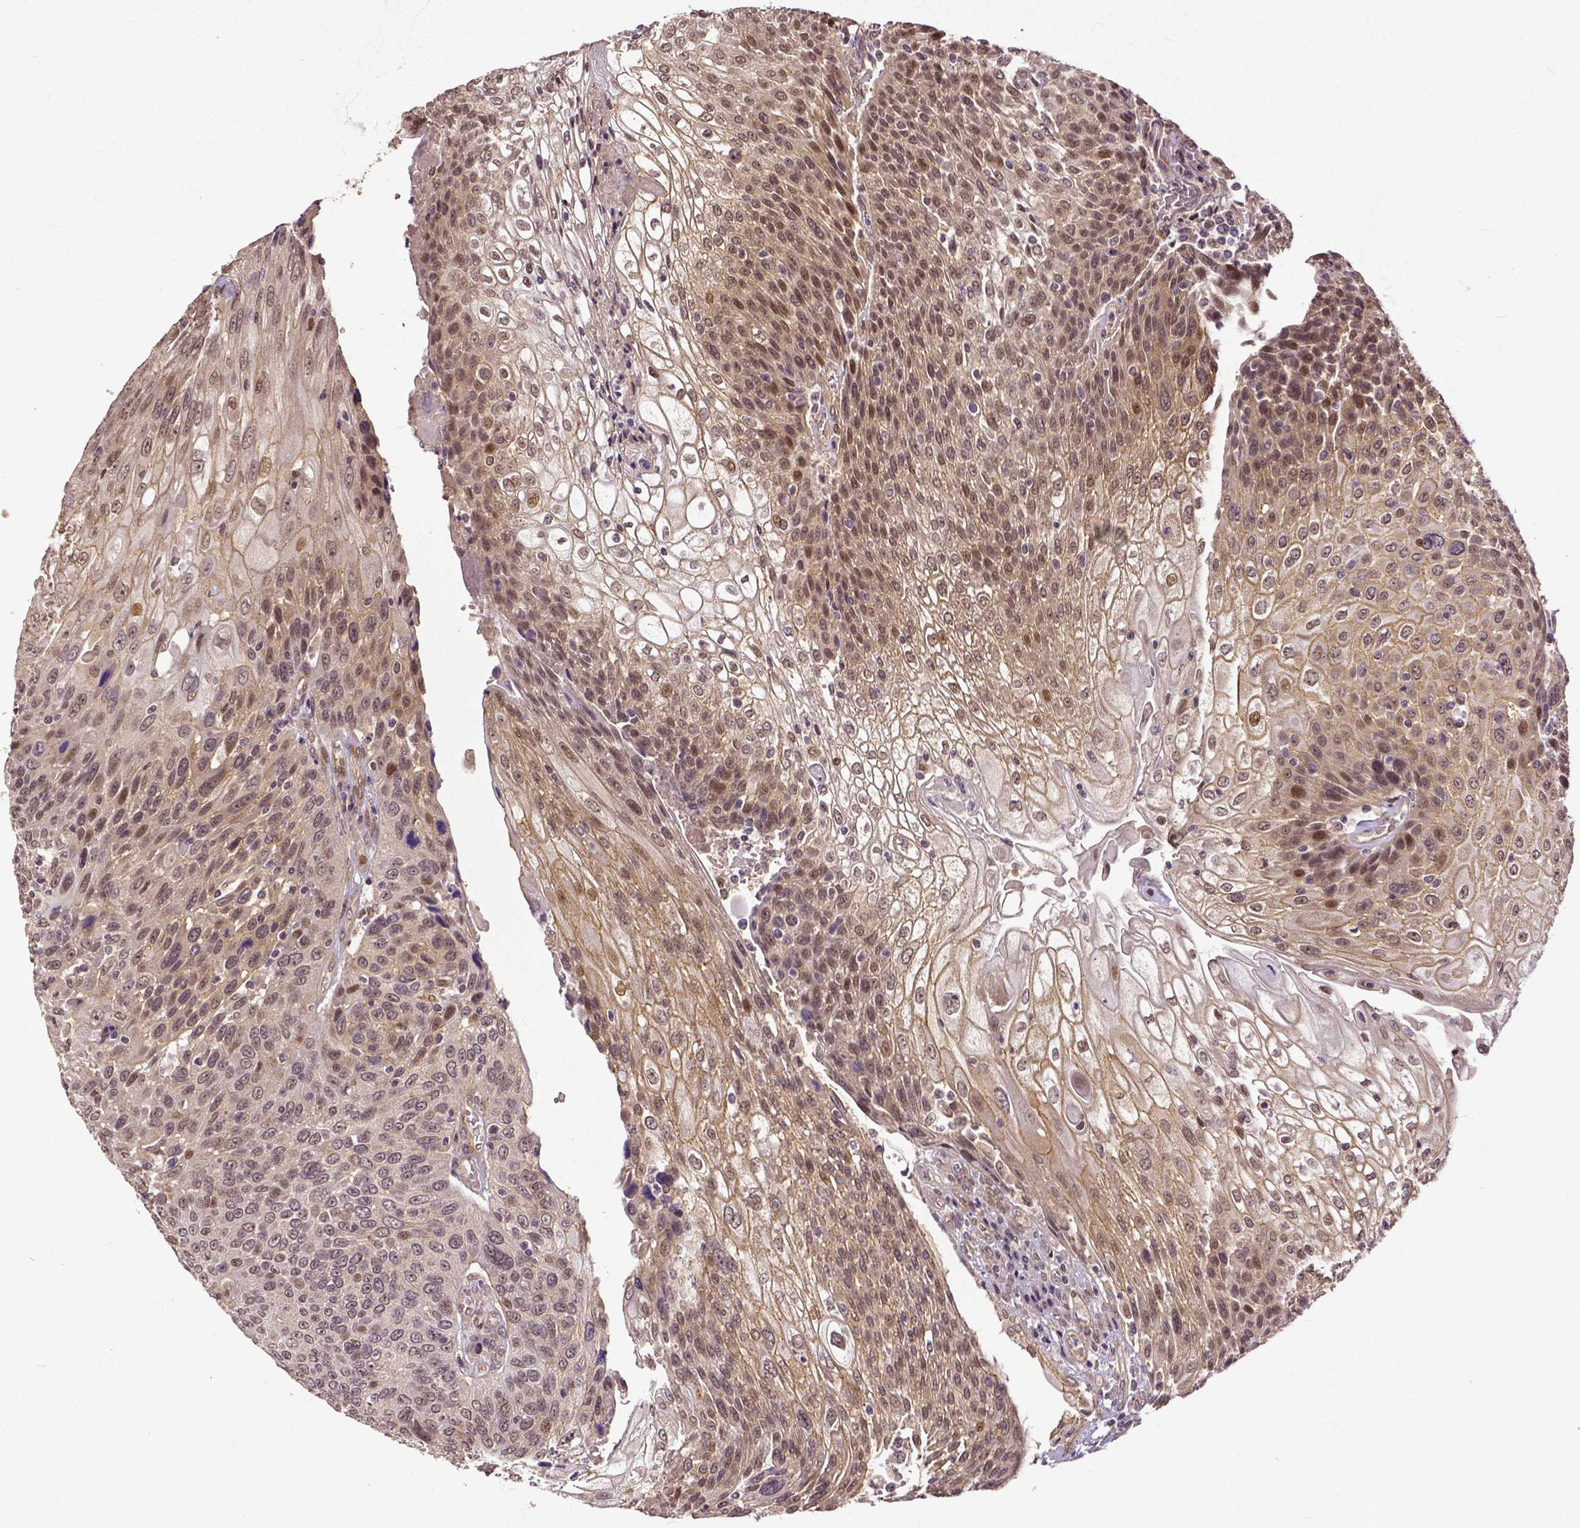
{"staining": {"intensity": "weak", "quantity": "25%-75%", "location": "cytoplasmic/membranous,nuclear"}, "tissue": "urothelial cancer", "cell_type": "Tumor cells", "image_type": "cancer", "snomed": [{"axis": "morphology", "description": "Urothelial carcinoma, High grade"}, {"axis": "topography", "description": "Urinary bladder"}], "caption": "Protein expression analysis of human high-grade urothelial carcinoma reveals weak cytoplasmic/membranous and nuclear expression in about 25%-75% of tumor cells.", "gene": "DICER1", "patient": {"sex": "female", "age": 70}}